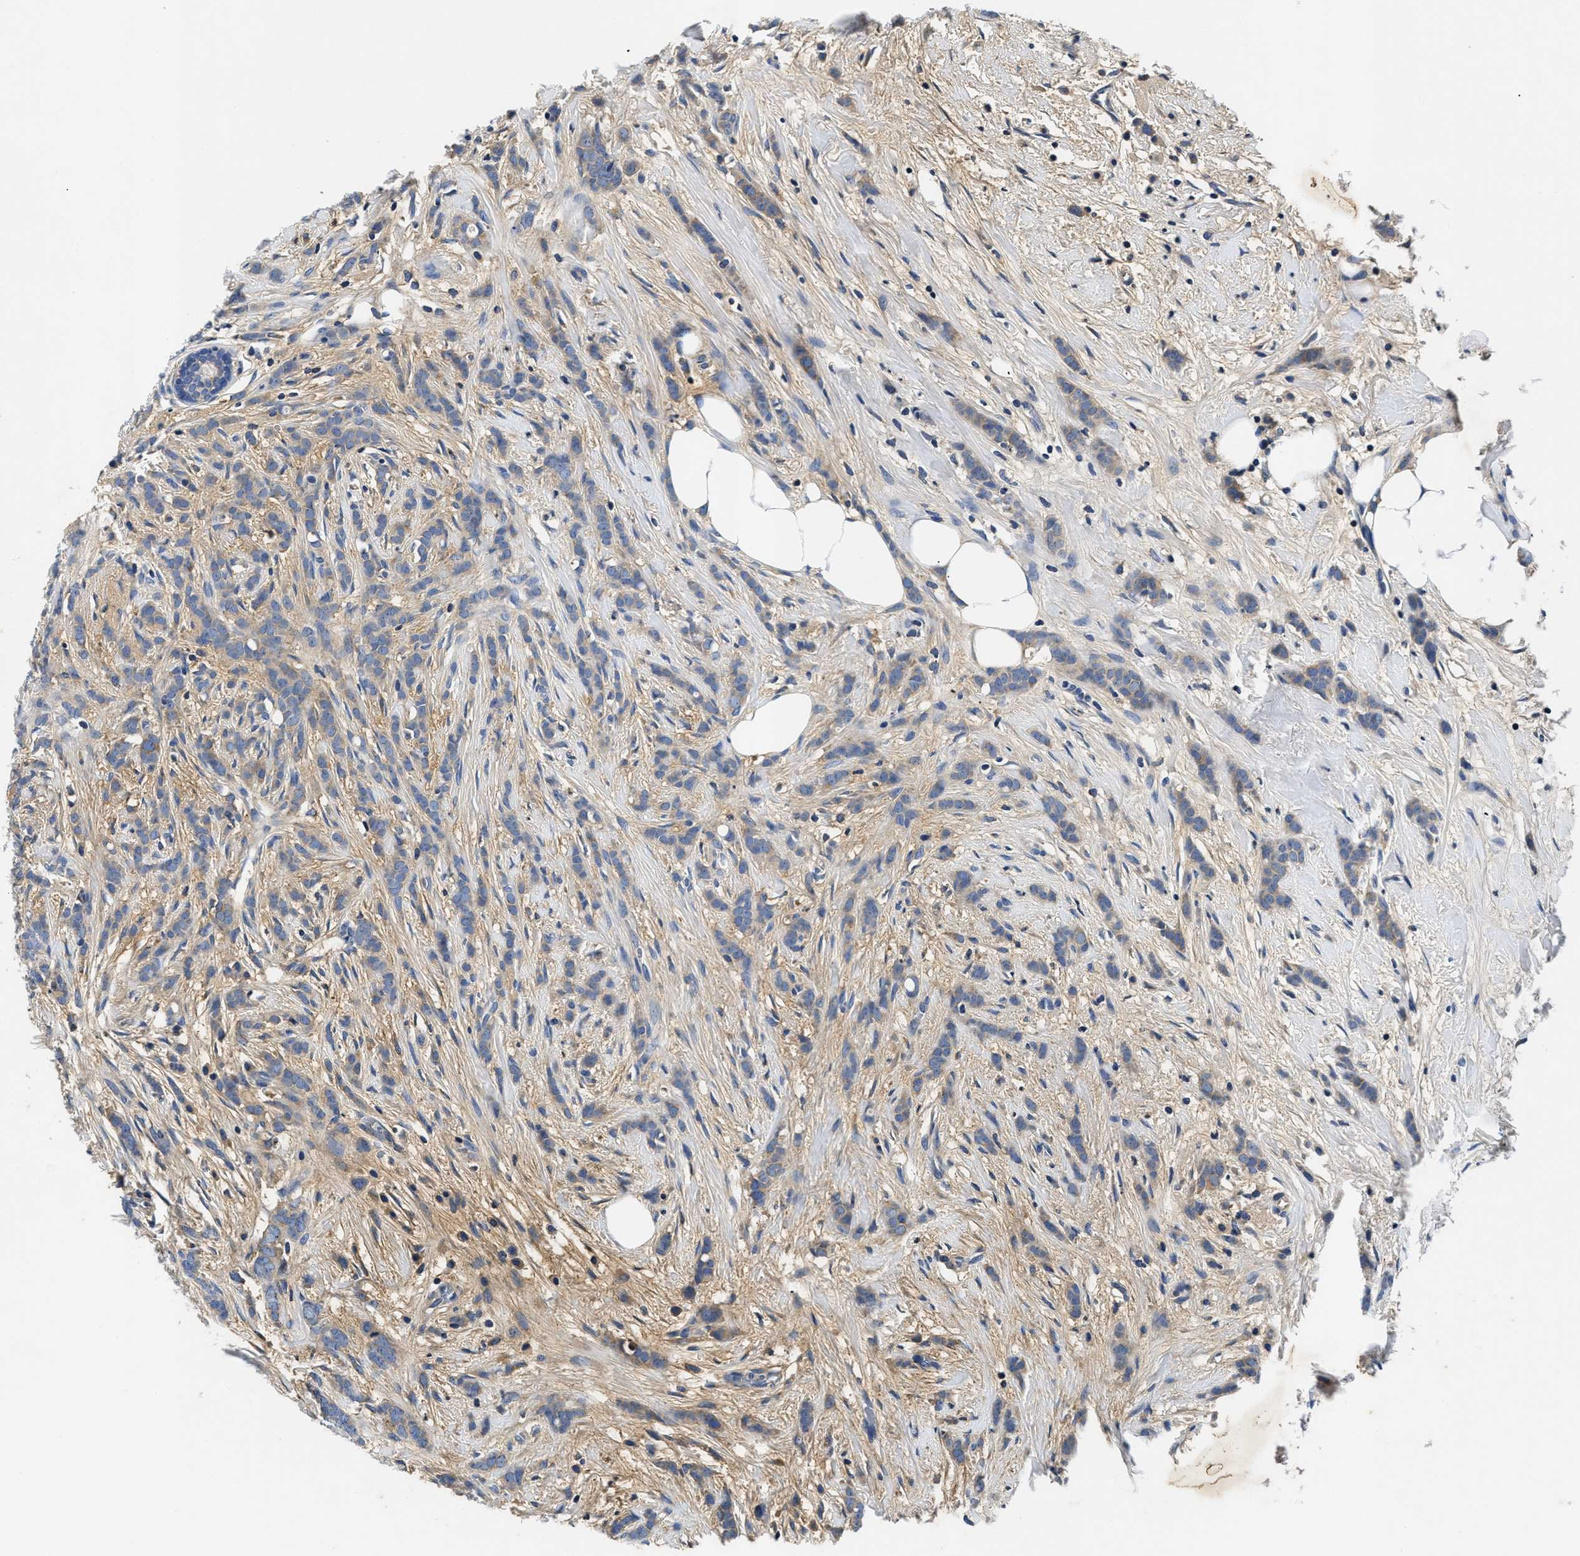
{"staining": {"intensity": "weak", "quantity": "<25%", "location": "cytoplasmic/membranous"}, "tissue": "breast cancer", "cell_type": "Tumor cells", "image_type": "cancer", "snomed": [{"axis": "morphology", "description": "Lobular carcinoma, in situ"}, {"axis": "morphology", "description": "Lobular carcinoma"}, {"axis": "topography", "description": "Breast"}], "caption": "DAB (3,3'-diaminobenzidine) immunohistochemical staining of breast cancer reveals no significant staining in tumor cells.", "gene": "MEA1", "patient": {"sex": "female", "age": 41}}